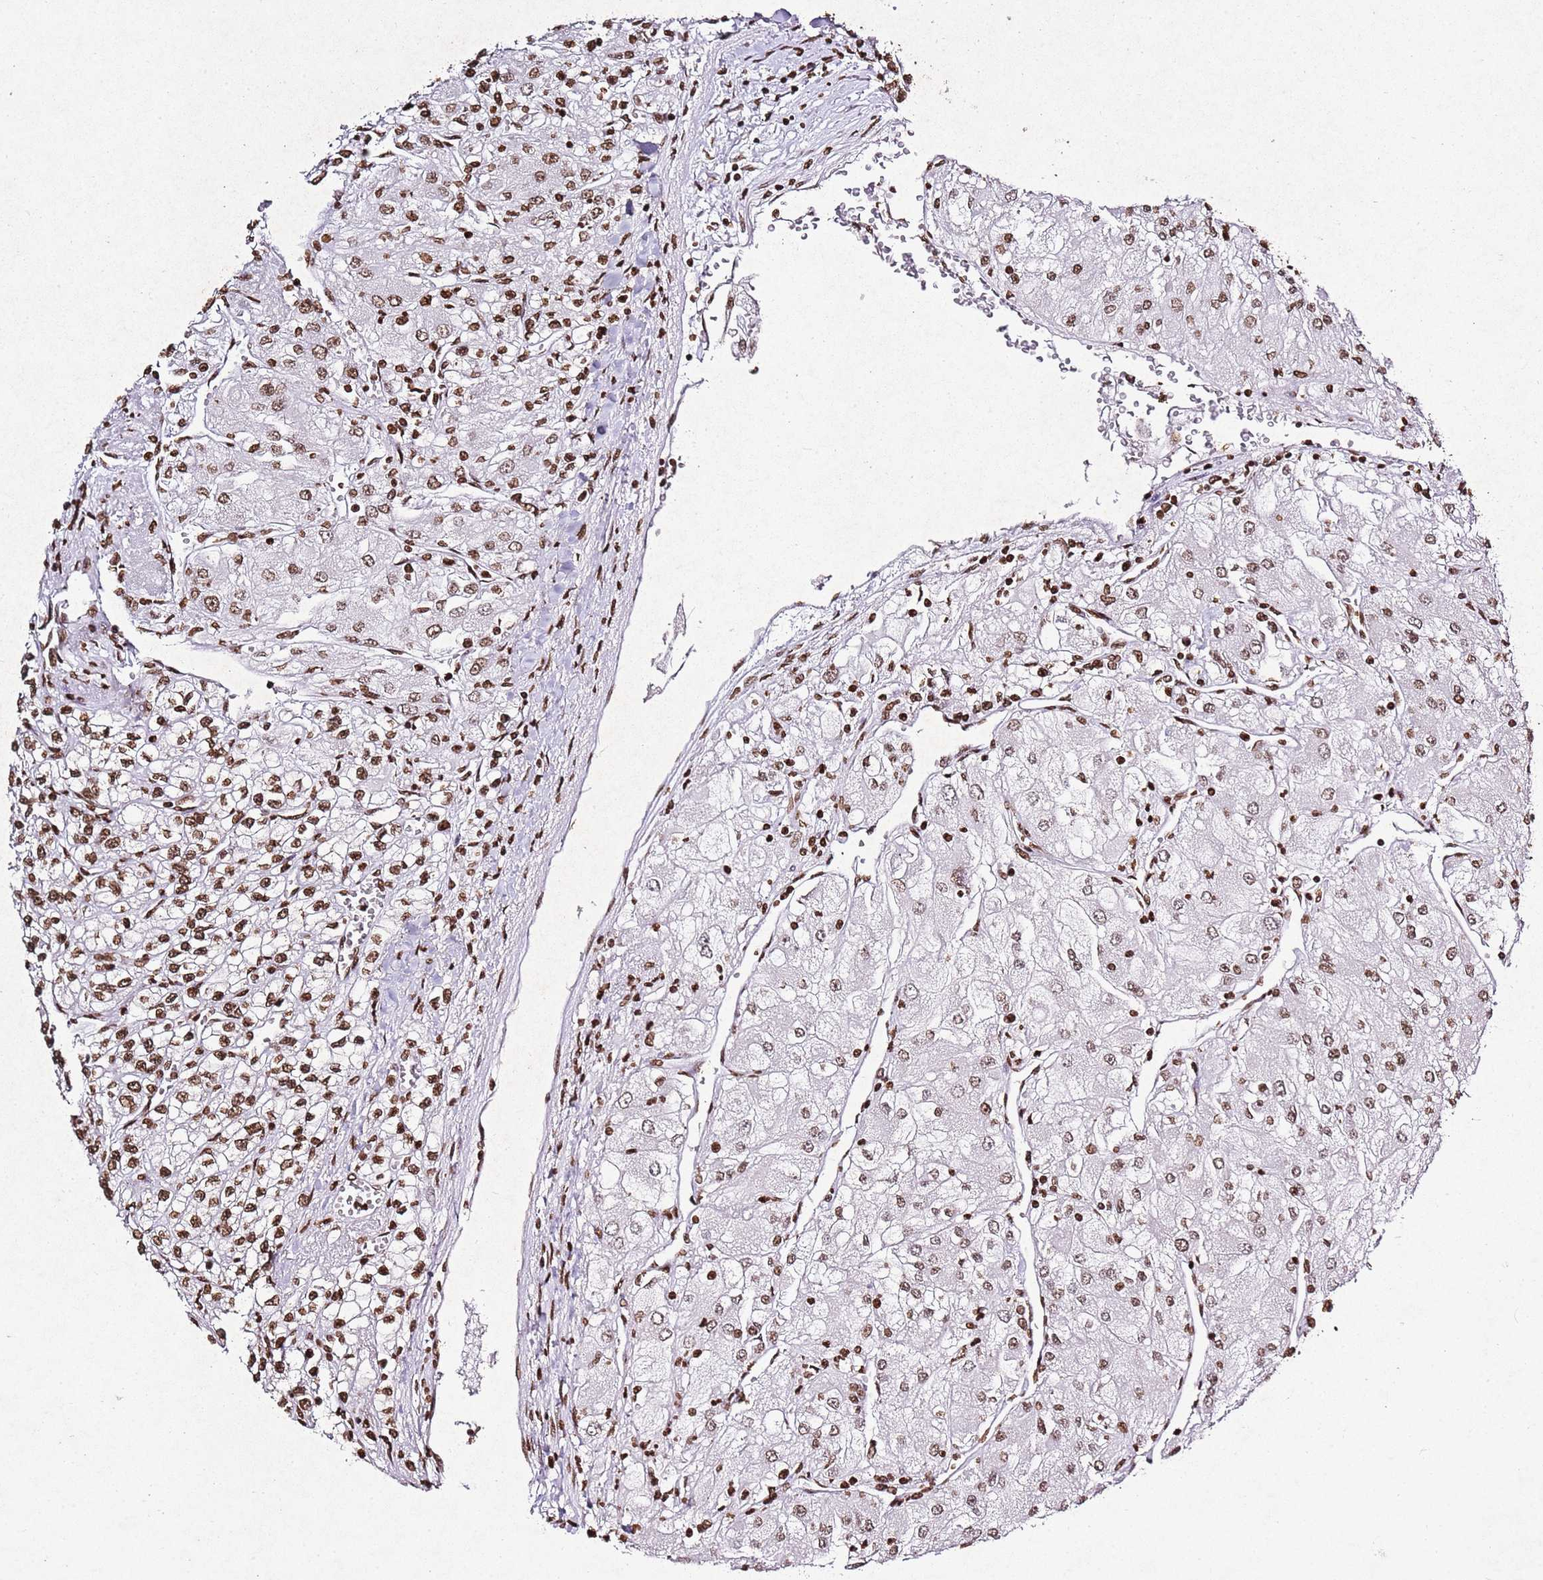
{"staining": {"intensity": "moderate", "quantity": ">75%", "location": "nuclear"}, "tissue": "renal cancer", "cell_type": "Tumor cells", "image_type": "cancer", "snomed": [{"axis": "morphology", "description": "Adenocarcinoma, NOS"}, {"axis": "topography", "description": "Kidney"}], "caption": "Tumor cells show medium levels of moderate nuclear positivity in approximately >75% of cells in human renal cancer (adenocarcinoma).", "gene": "BMAL1", "patient": {"sex": "male", "age": 80}}